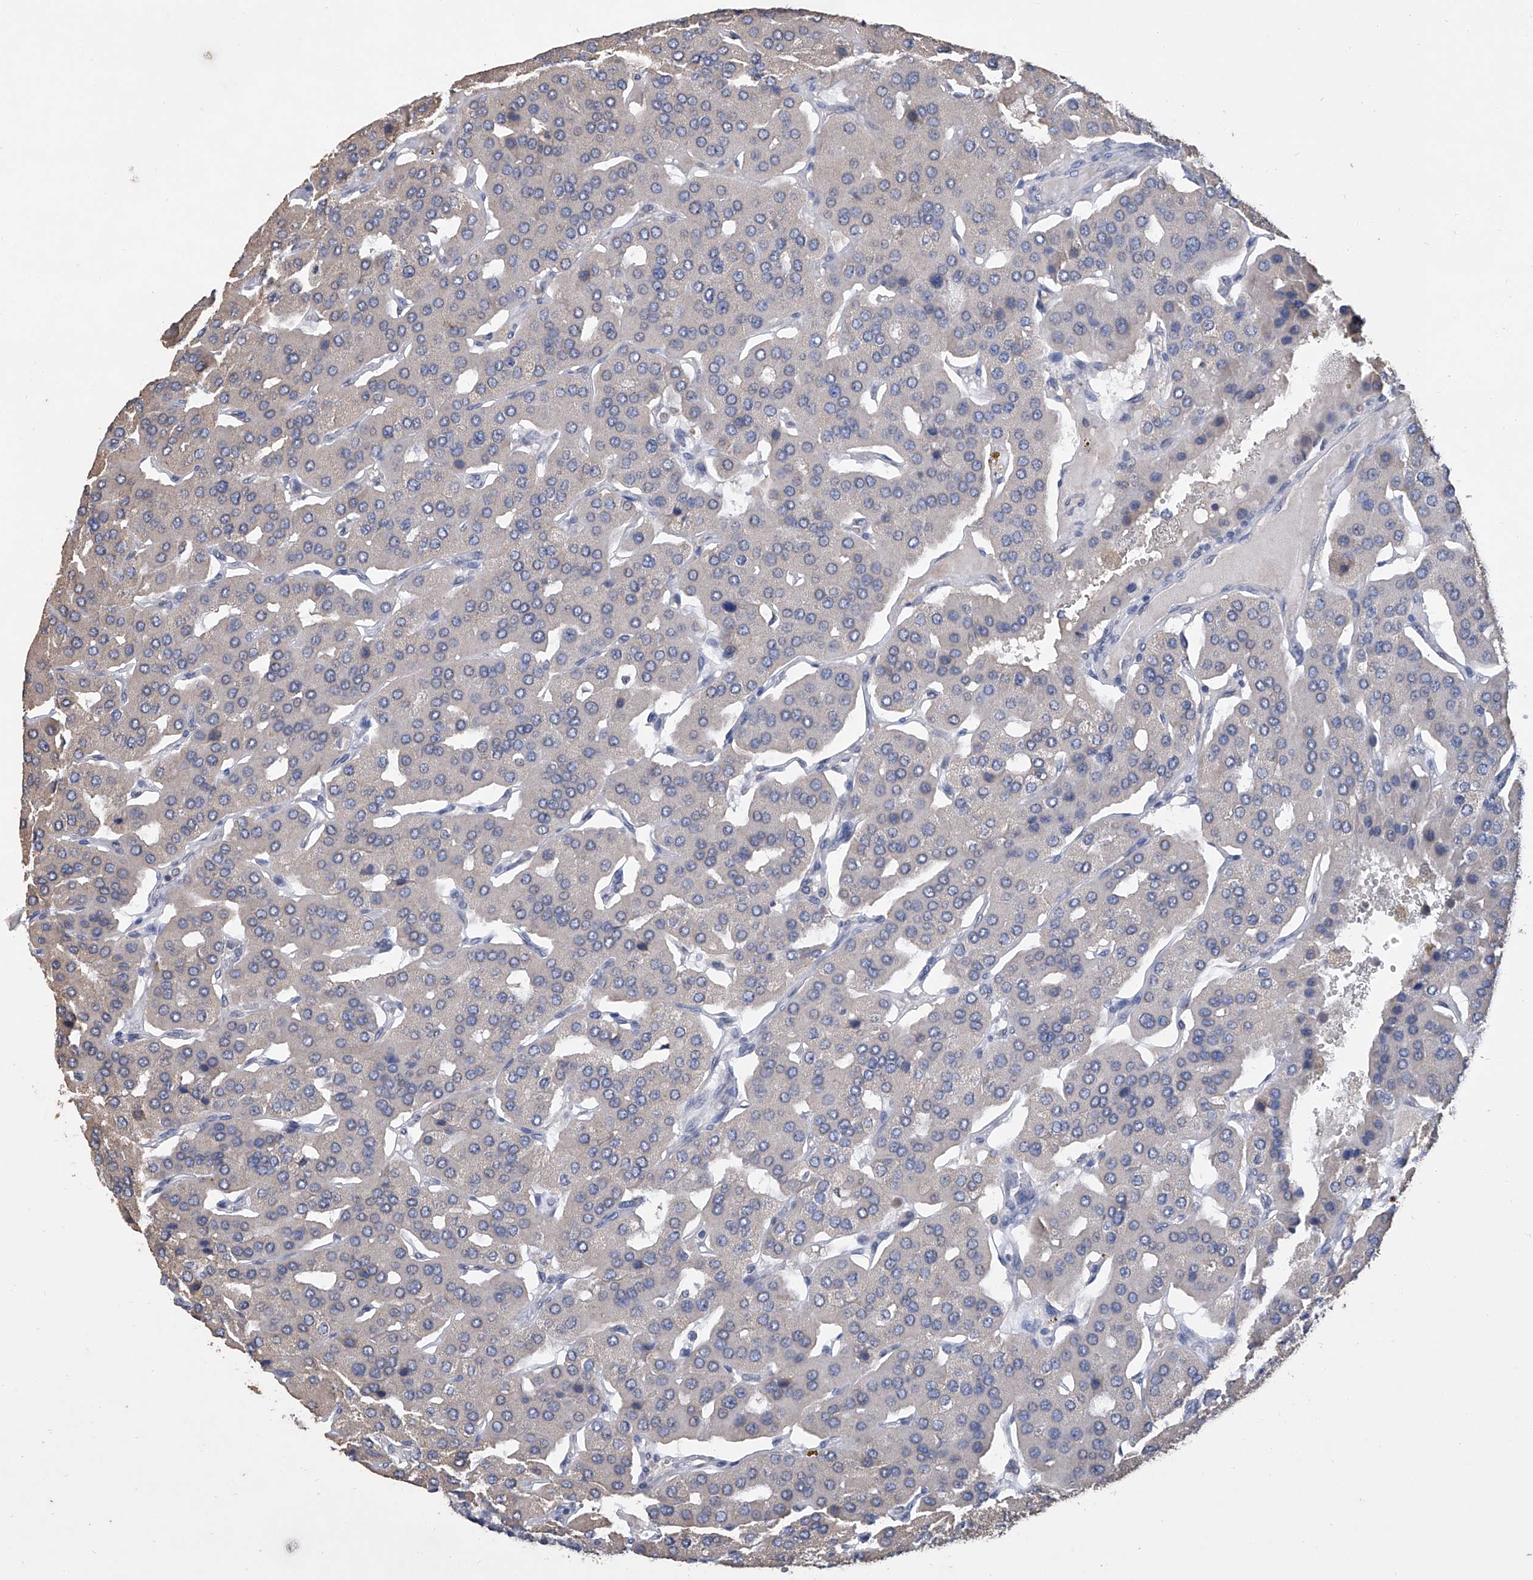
{"staining": {"intensity": "negative", "quantity": "none", "location": "none"}, "tissue": "parathyroid gland", "cell_type": "Glandular cells", "image_type": "normal", "snomed": [{"axis": "morphology", "description": "Normal tissue, NOS"}, {"axis": "morphology", "description": "Adenoma, NOS"}, {"axis": "topography", "description": "Parathyroid gland"}], "caption": "Immunohistochemical staining of unremarkable parathyroid gland reveals no significant expression in glandular cells. The staining is performed using DAB brown chromogen with nuclei counter-stained in using hematoxylin.", "gene": "GPT", "patient": {"sex": "female", "age": 86}}